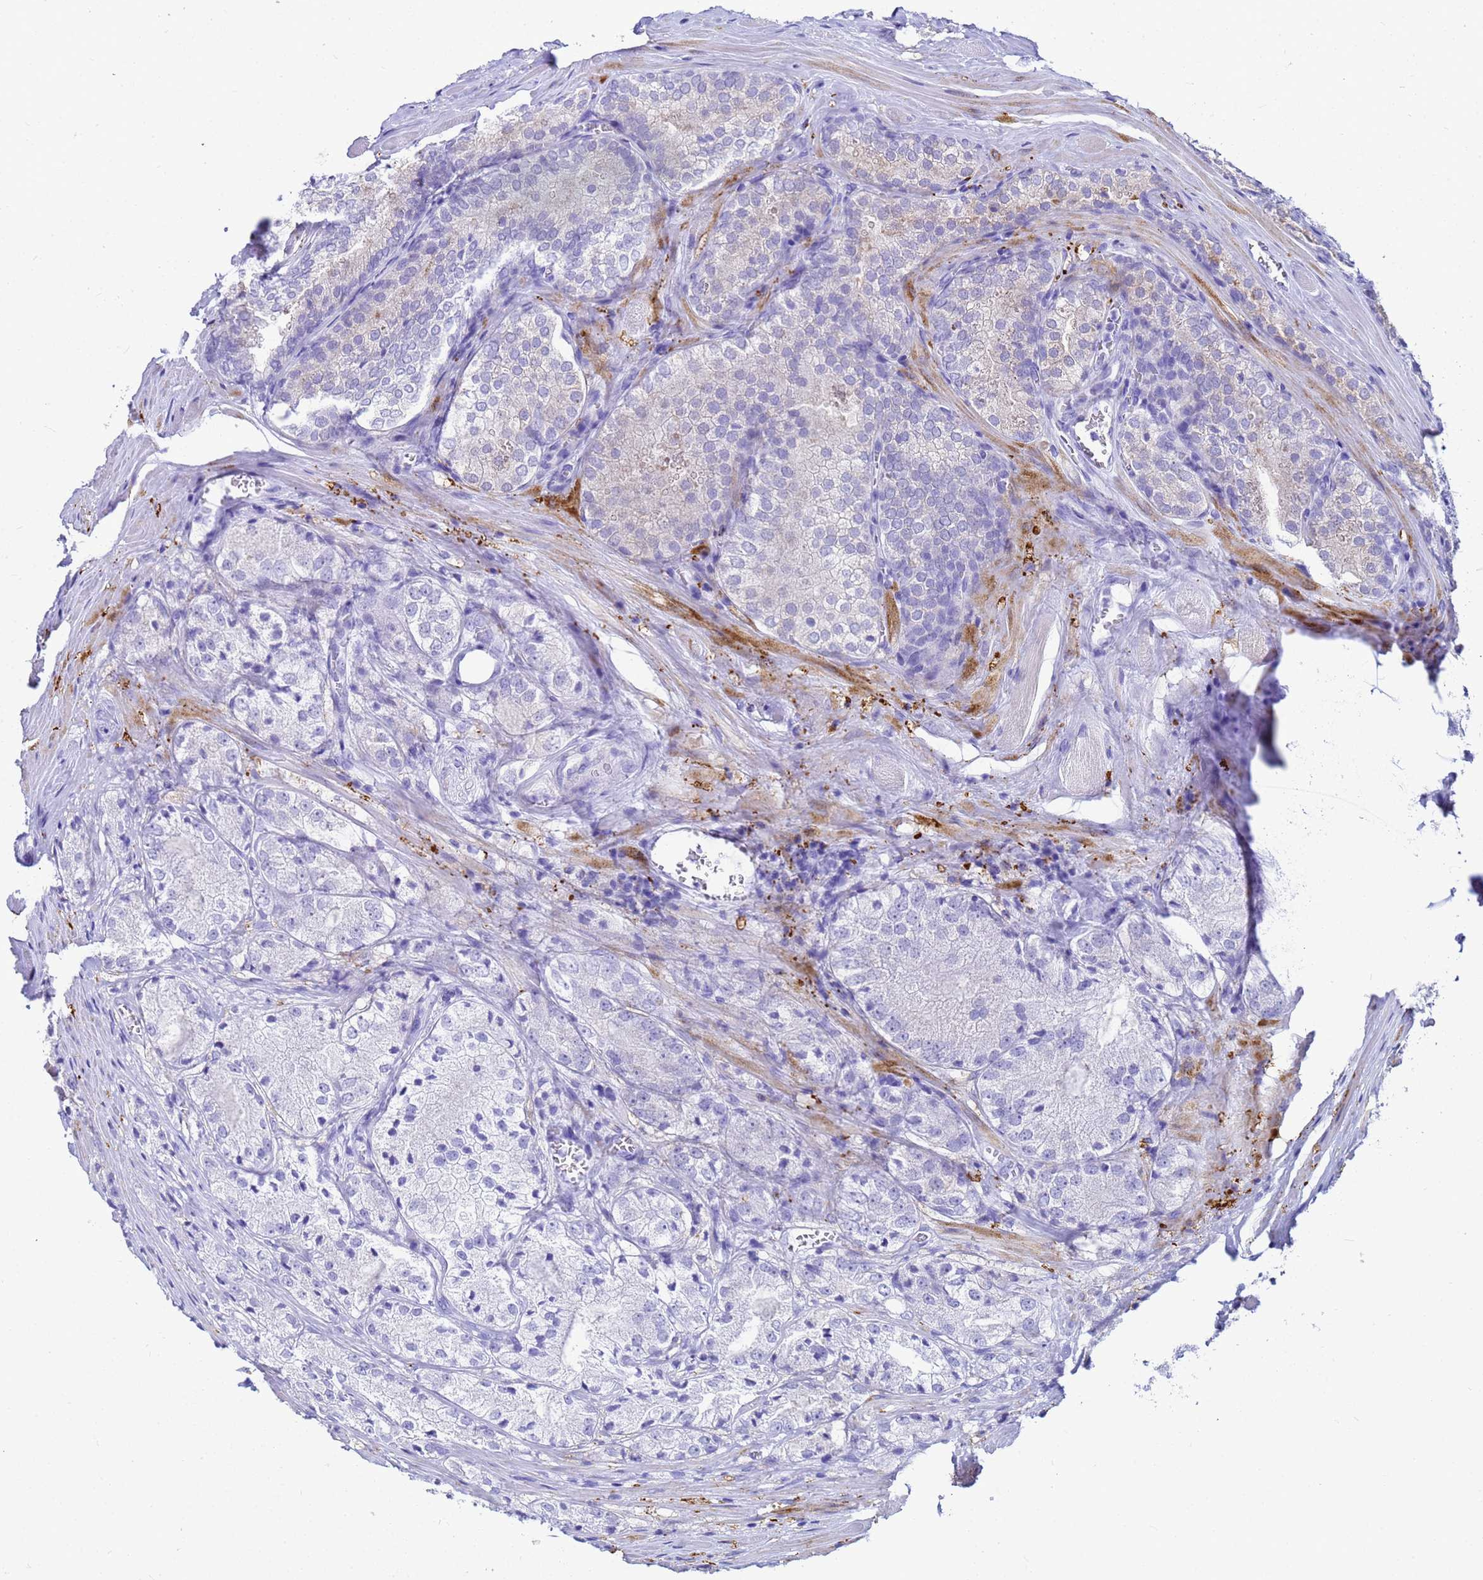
{"staining": {"intensity": "negative", "quantity": "none", "location": "none"}, "tissue": "prostate cancer", "cell_type": "Tumor cells", "image_type": "cancer", "snomed": [{"axis": "morphology", "description": "Adenocarcinoma, Low grade"}, {"axis": "topography", "description": "Prostate"}], "caption": "Protein analysis of adenocarcinoma (low-grade) (prostate) reveals no significant expression in tumor cells.", "gene": "CKB", "patient": {"sex": "male", "age": 67}}